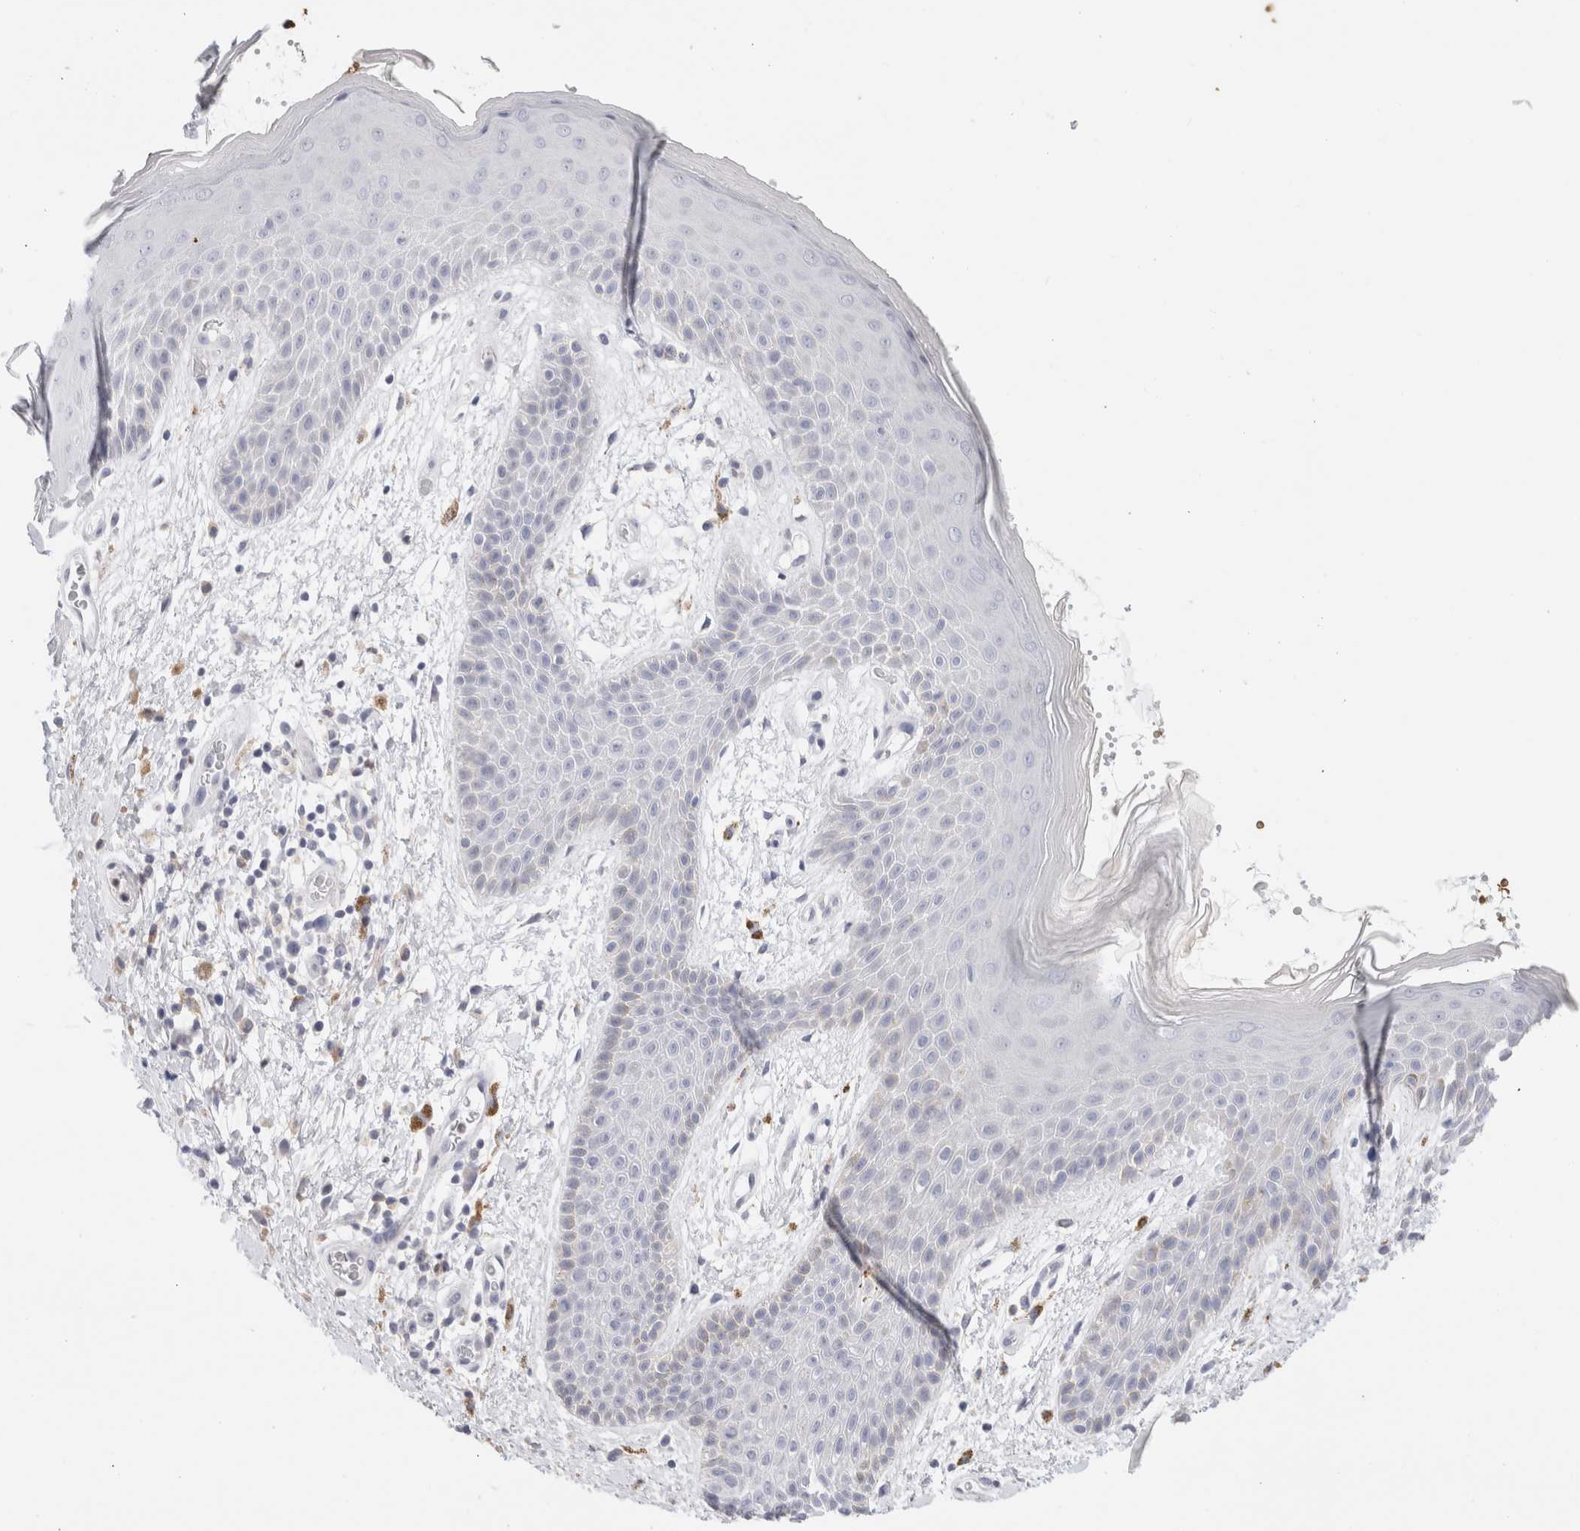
{"staining": {"intensity": "weak", "quantity": "<25%", "location": "cytoplasmic/membranous"}, "tissue": "skin", "cell_type": "Epidermal cells", "image_type": "normal", "snomed": [{"axis": "morphology", "description": "Normal tissue, NOS"}, {"axis": "topography", "description": "Anal"}], "caption": "An image of skin stained for a protein exhibits no brown staining in epidermal cells. (Stains: DAB (3,3'-diaminobenzidine) immunohistochemistry with hematoxylin counter stain, Microscopy: brightfield microscopy at high magnification).", "gene": "ADAM30", "patient": {"sex": "male", "age": 74}}